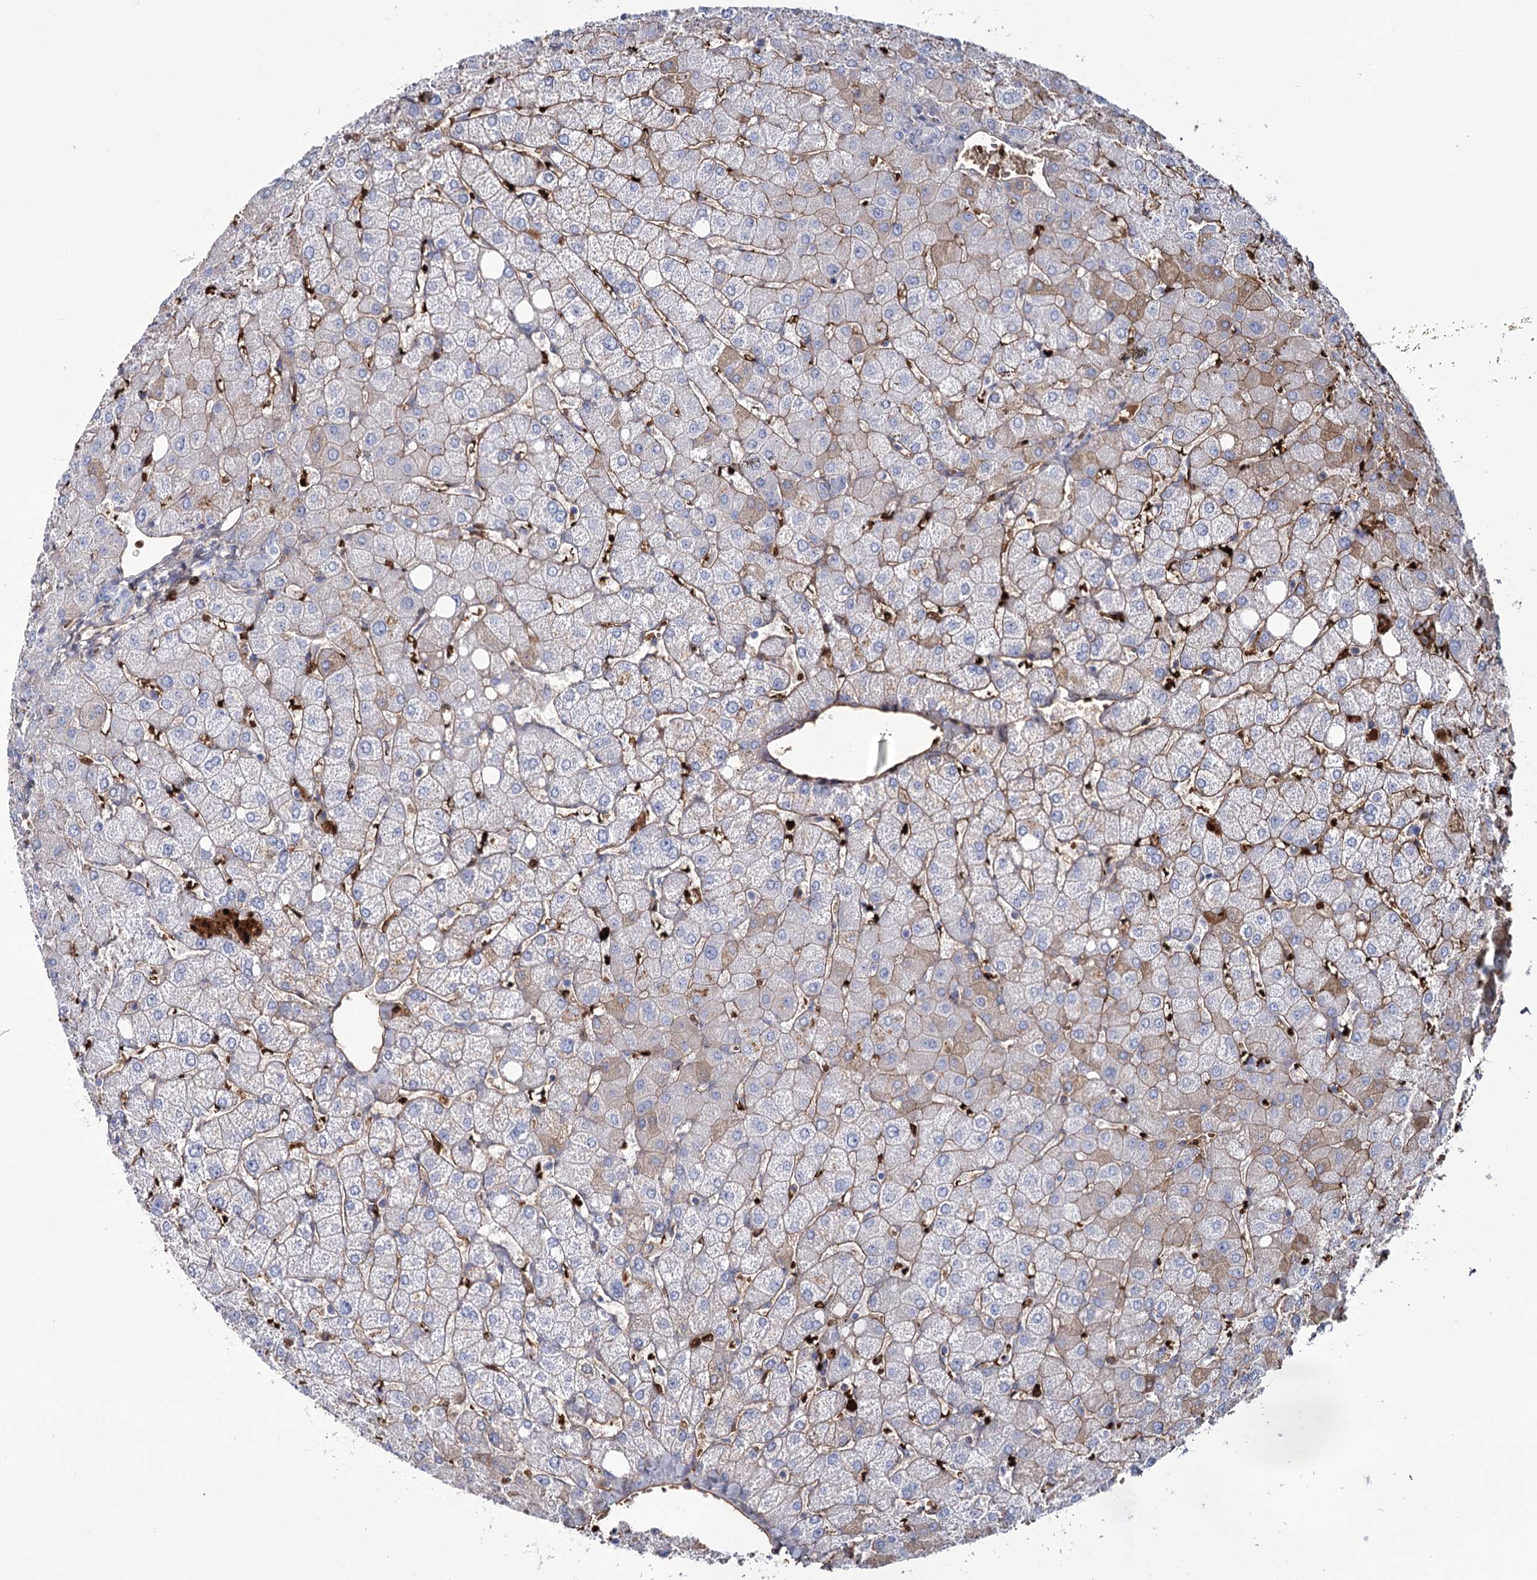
{"staining": {"intensity": "negative", "quantity": "none", "location": "none"}, "tissue": "liver", "cell_type": "Cholangiocytes", "image_type": "normal", "snomed": [{"axis": "morphology", "description": "Normal tissue, NOS"}, {"axis": "topography", "description": "Liver"}], "caption": "A micrograph of liver stained for a protein displays no brown staining in cholangiocytes.", "gene": "GBF1", "patient": {"sex": "female", "age": 54}}